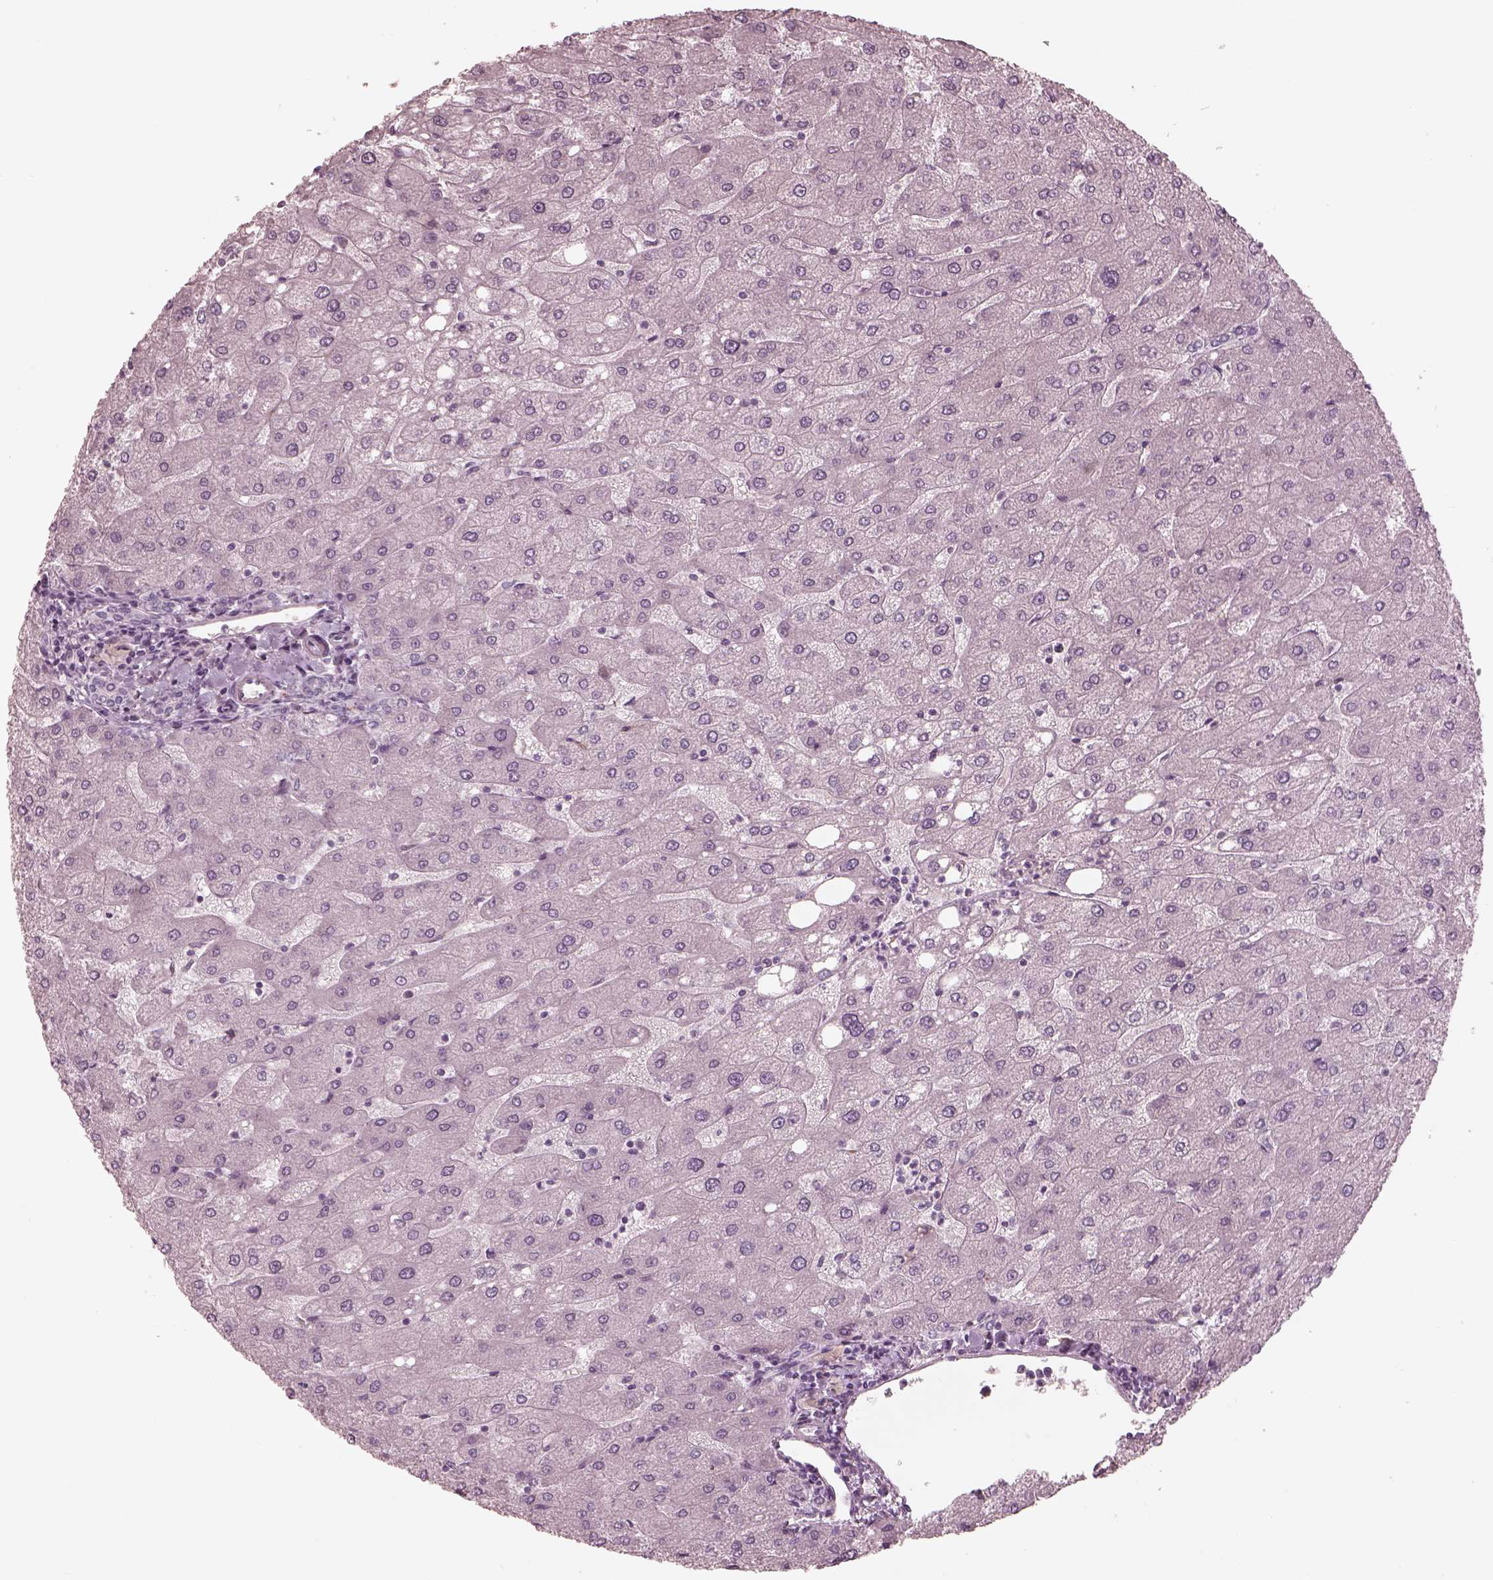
{"staining": {"intensity": "negative", "quantity": "none", "location": "none"}, "tissue": "liver", "cell_type": "Cholangiocytes", "image_type": "normal", "snomed": [{"axis": "morphology", "description": "Normal tissue, NOS"}, {"axis": "topography", "description": "Liver"}], "caption": "Immunohistochemistry micrograph of benign liver stained for a protein (brown), which demonstrates no staining in cholangiocytes. Brightfield microscopy of immunohistochemistry (IHC) stained with DAB (3,3'-diaminobenzidine) (brown) and hematoxylin (blue), captured at high magnification.", "gene": "CADM2", "patient": {"sex": "male", "age": 67}}